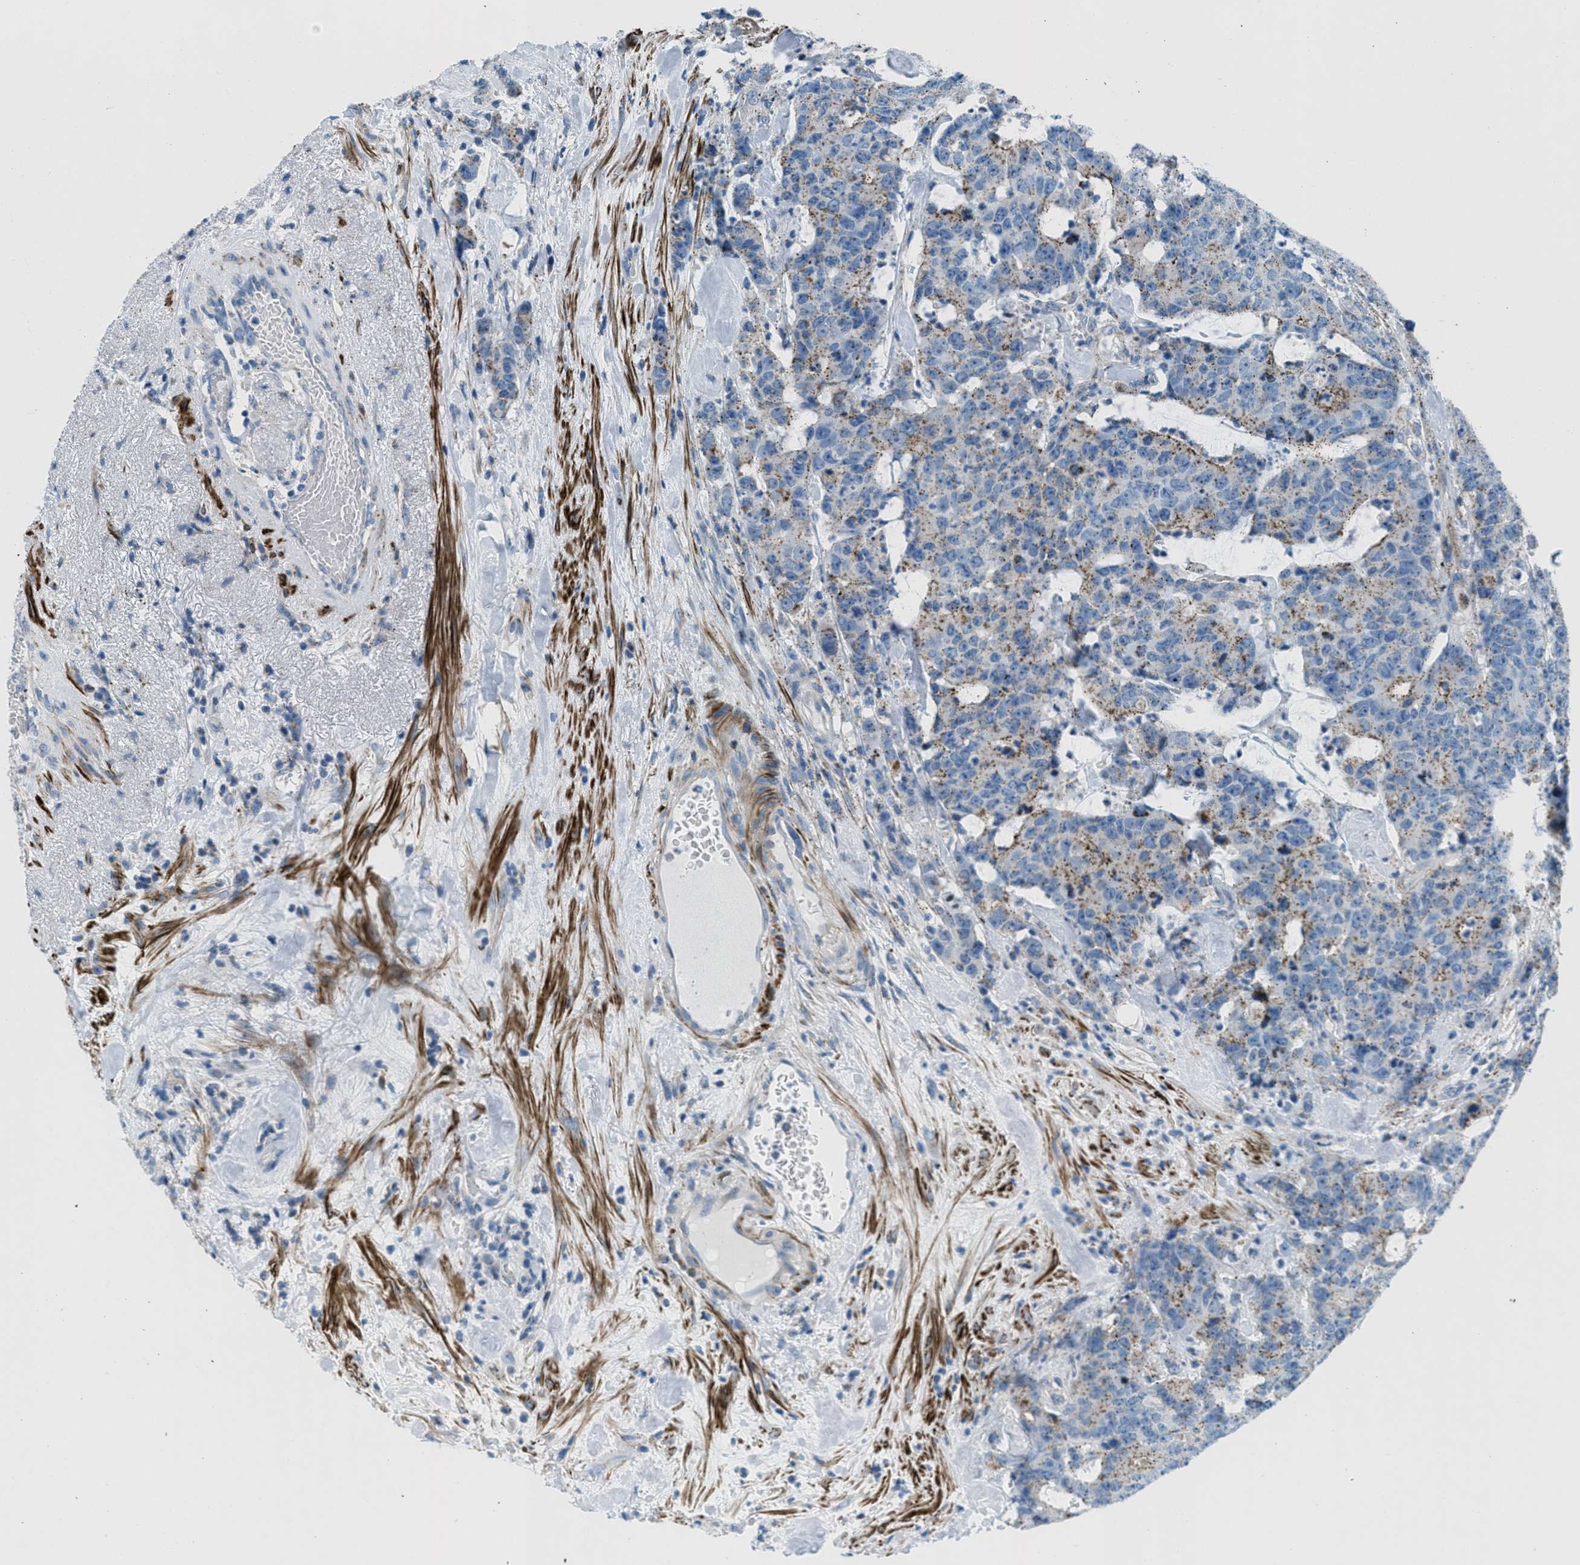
{"staining": {"intensity": "moderate", "quantity": "25%-75%", "location": "cytoplasmic/membranous"}, "tissue": "colorectal cancer", "cell_type": "Tumor cells", "image_type": "cancer", "snomed": [{"axis": "morphology", "description": "Adenocarcinoma, NOS"}, {"axis": "topography", "description": "Colon"}], "caption": "Tumor cells exhibit medium levels of moderate cytoplasmic/membranous staining in approximately 25%-75% of cells in human colorectal cancer. Immunohistochemistry stains the protein in brown and the nuclei are stained blue.", "gene": "MFSD13A", "patient": {"sex": "female", "age": 86}}